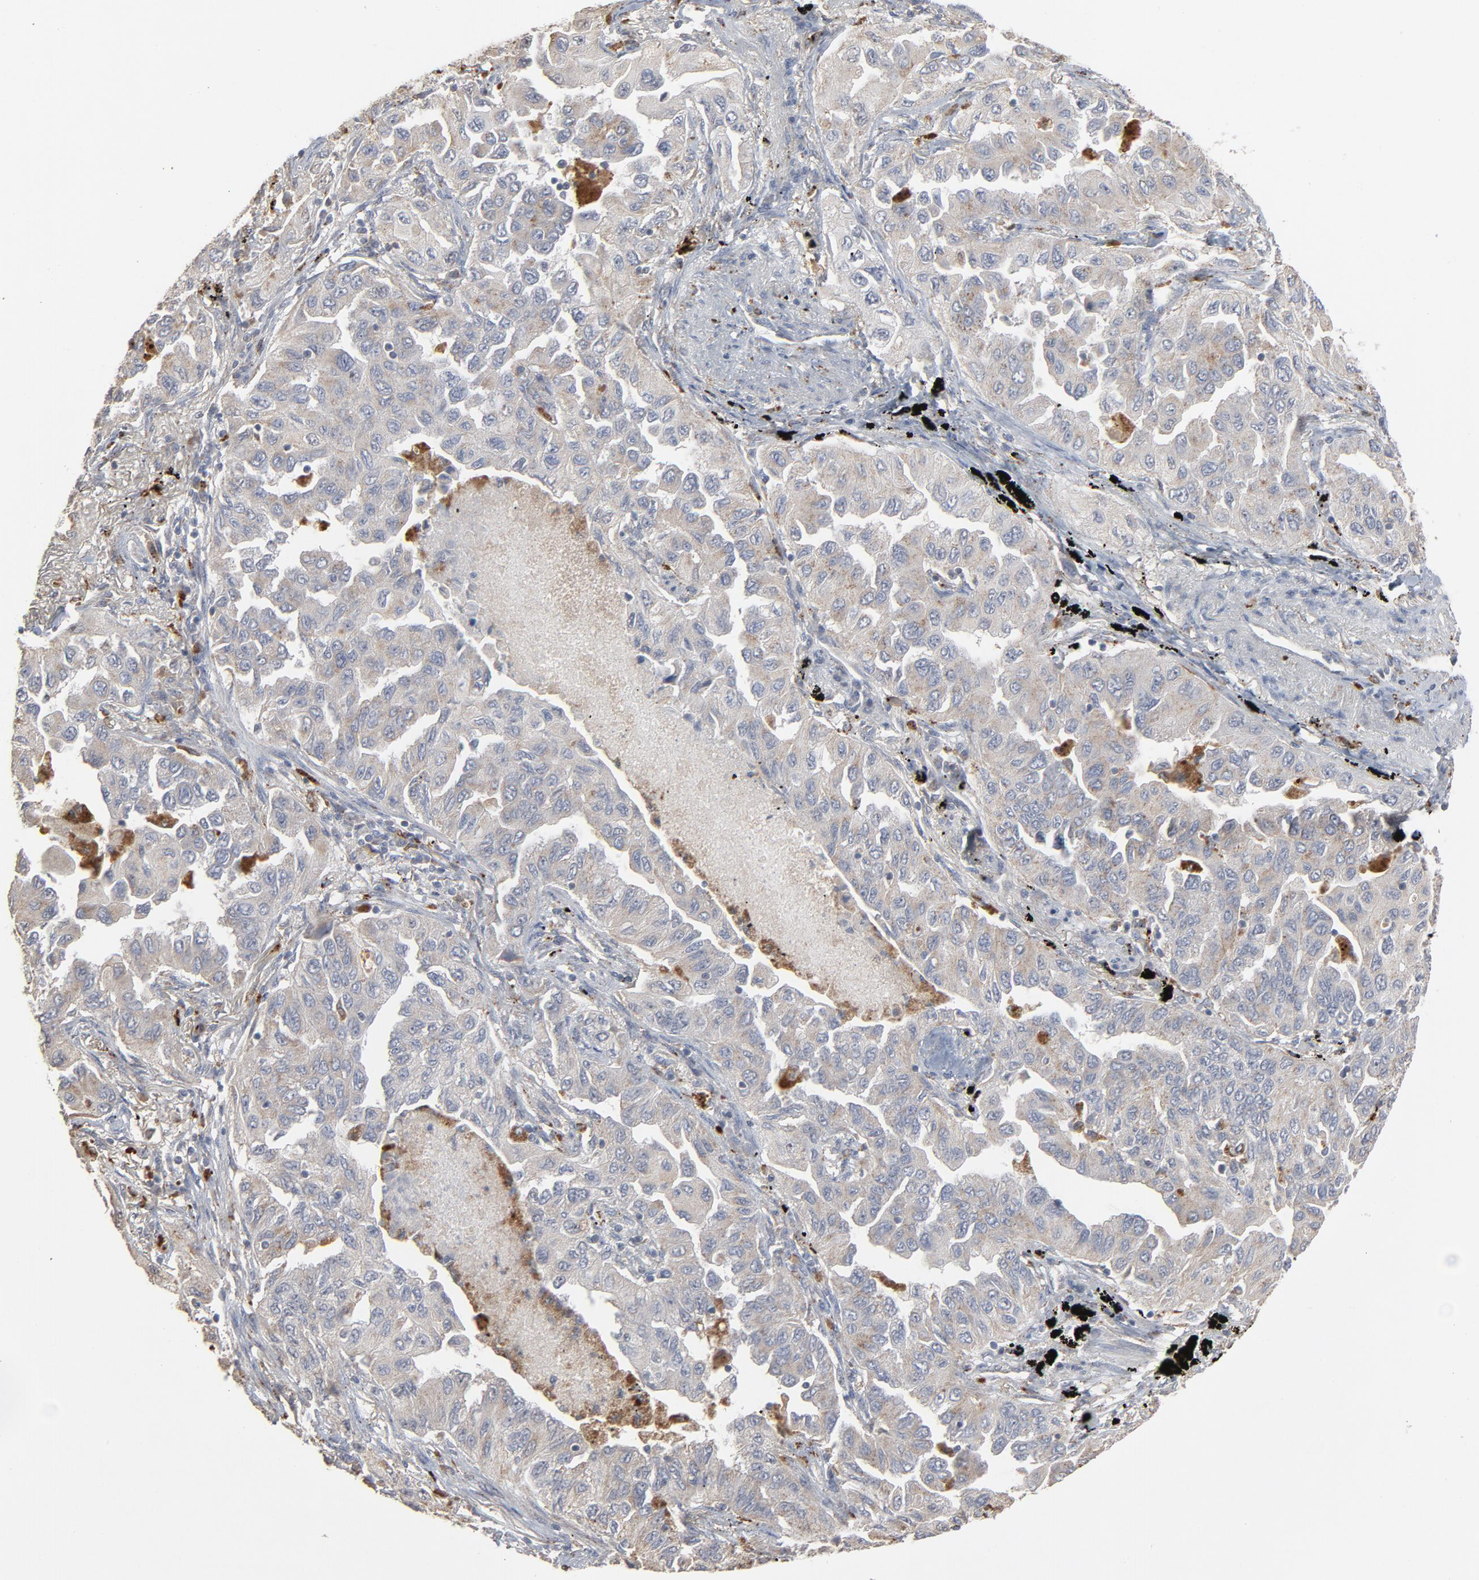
{"staining": {"intensity": "negative", "quantity": "none", "location": "none"}, "tissue": "lung cancer", "cell_type": "Tumor cells", "image_type": "cancer", "snomed": [{"axis": "morphology", "description": "Adenocarcinoma, NOS"}, {"axis": "topography", "description": "Lung"}], "caption": "Immunohistochemical staining of lung cancer reveals no significant positivity in tumor cells.", "gene": "POMT2", "patient": {"sex": "female", "age": 65}}